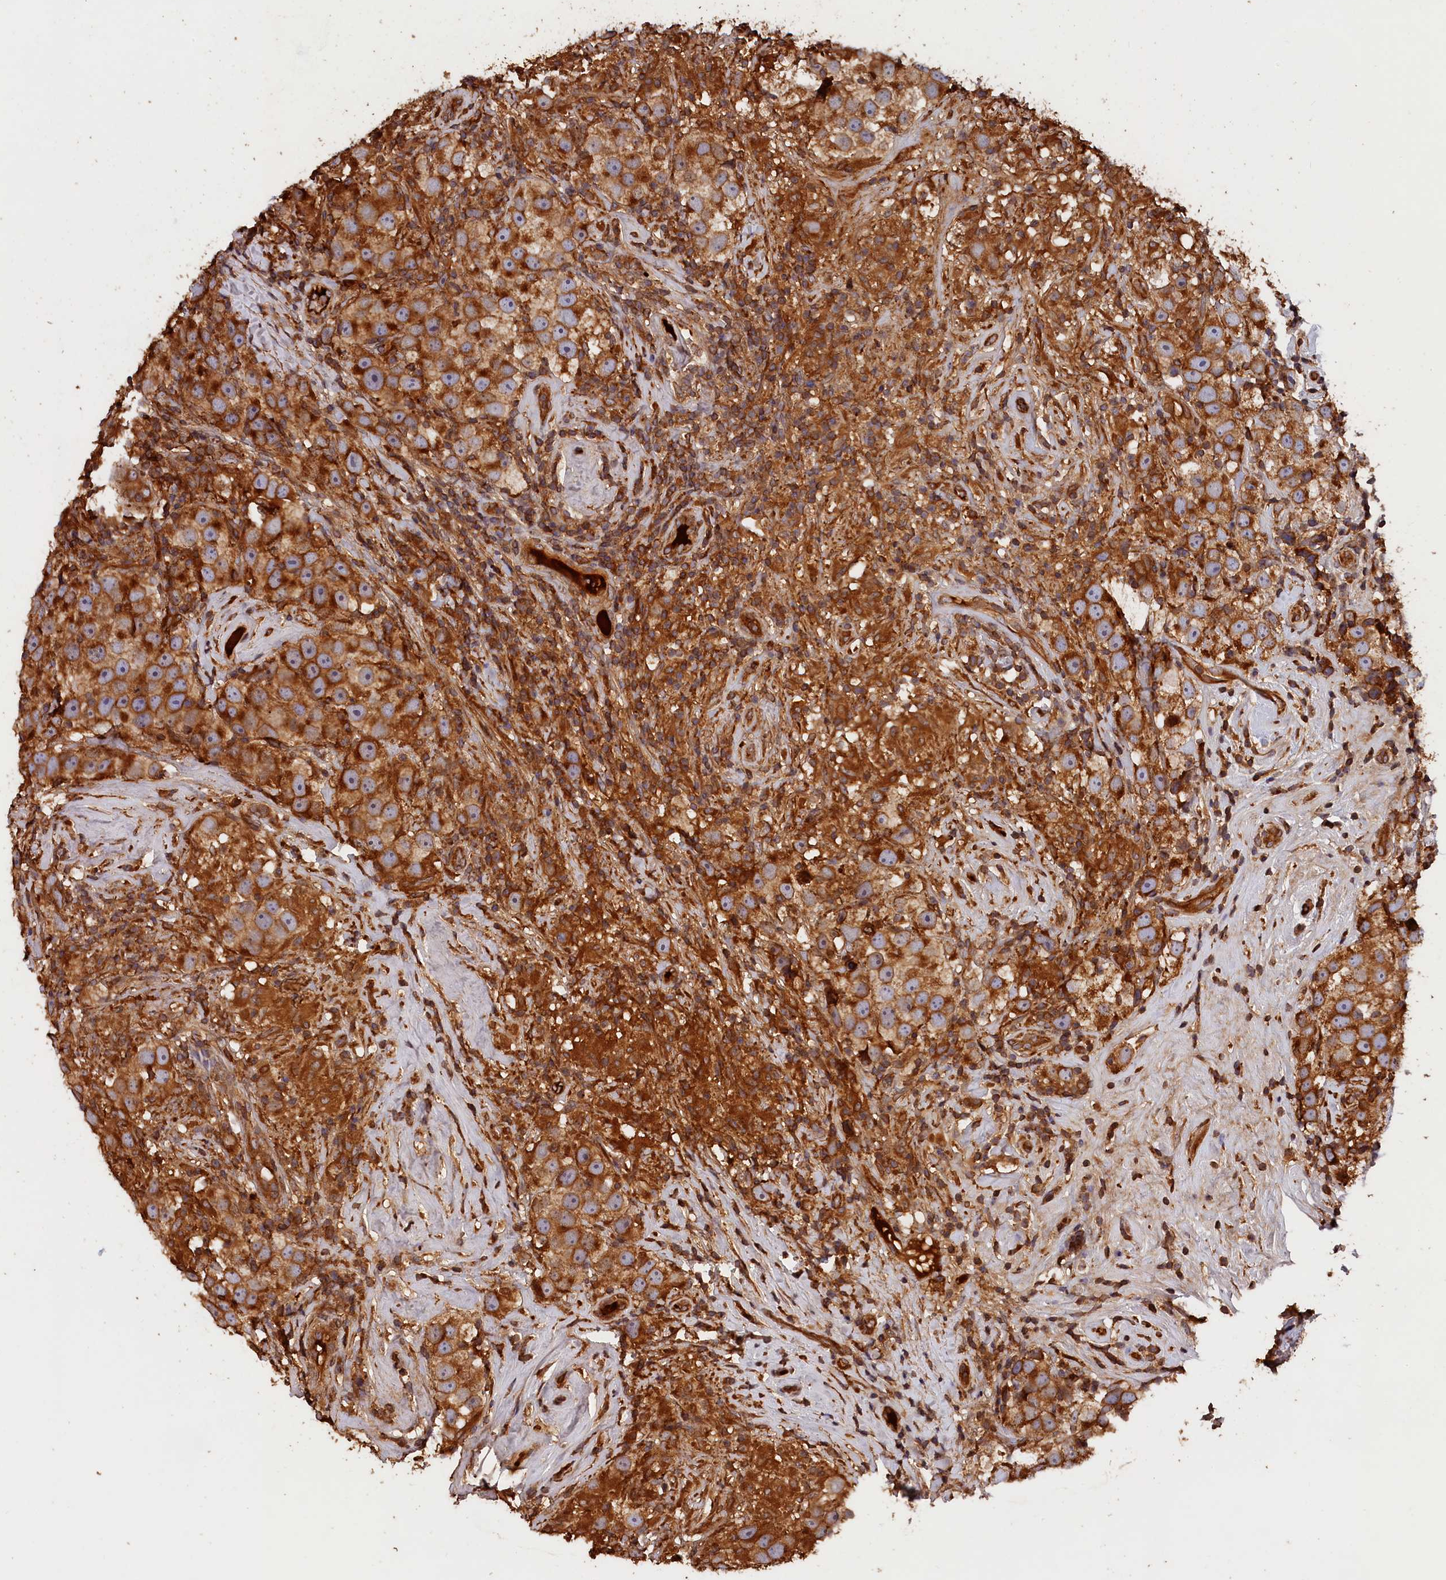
{"staining": {"intensity": "strong", "quantity": ">75%", "location": "cytoplasmic/membranous"}, "tissue": "testis cancer", "cell_type": "Tumor cells", "image_type": "cancer", "snomed": [{"axis": "morphology", "description": "Seminoma, NOS"}, {"axis": "topography", "description": "Testis"}], "caption": "An immunohistochemistry micrograph of tumor tissue is shown. Protein staining in brown shows strong cytoplasmic/membranous positivity in testis cancer within tumor cells.", "gene": "HMOX2", "patient": {"sex": "male", "age": 49}}